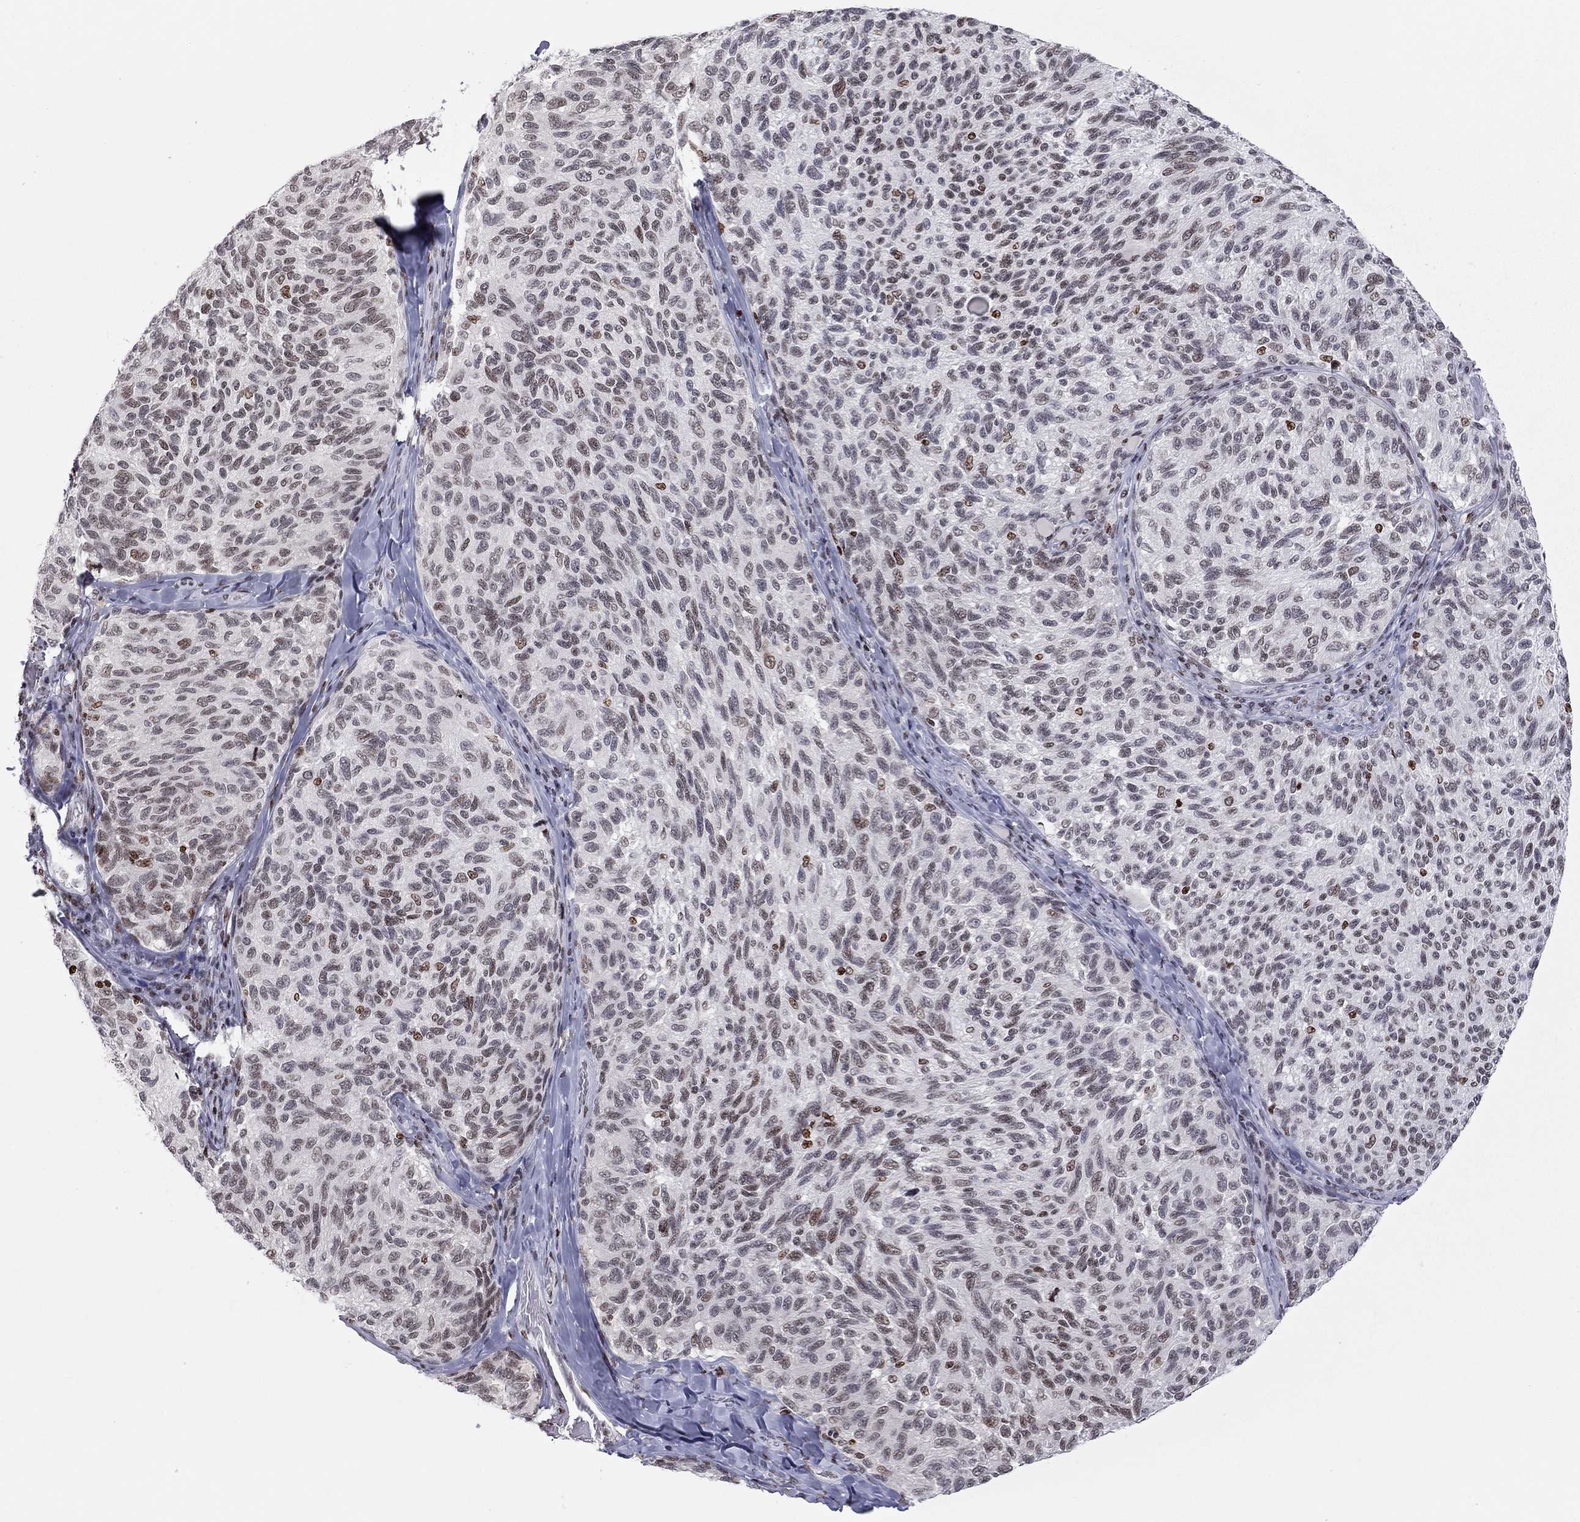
{"staining": {"intensity": "moderate", "quantity": "<25%", "location": "nuclear"}, "tissue": "melanoma", "cell_type": "Tumor cells", "image_type": "cancer", "snomed": [{"axis": "morphology", "description": "Malignant melanoma, NOS"}, {"axis": "topography", "description": "Skin"}], "caption": "Melanoma was stained to show a protein in brown. There is low levels of moderate nuclear expression in about <25% of tumor cells.", "gene": "H2AX", "patient": {"sex": "female", "age": 73}}